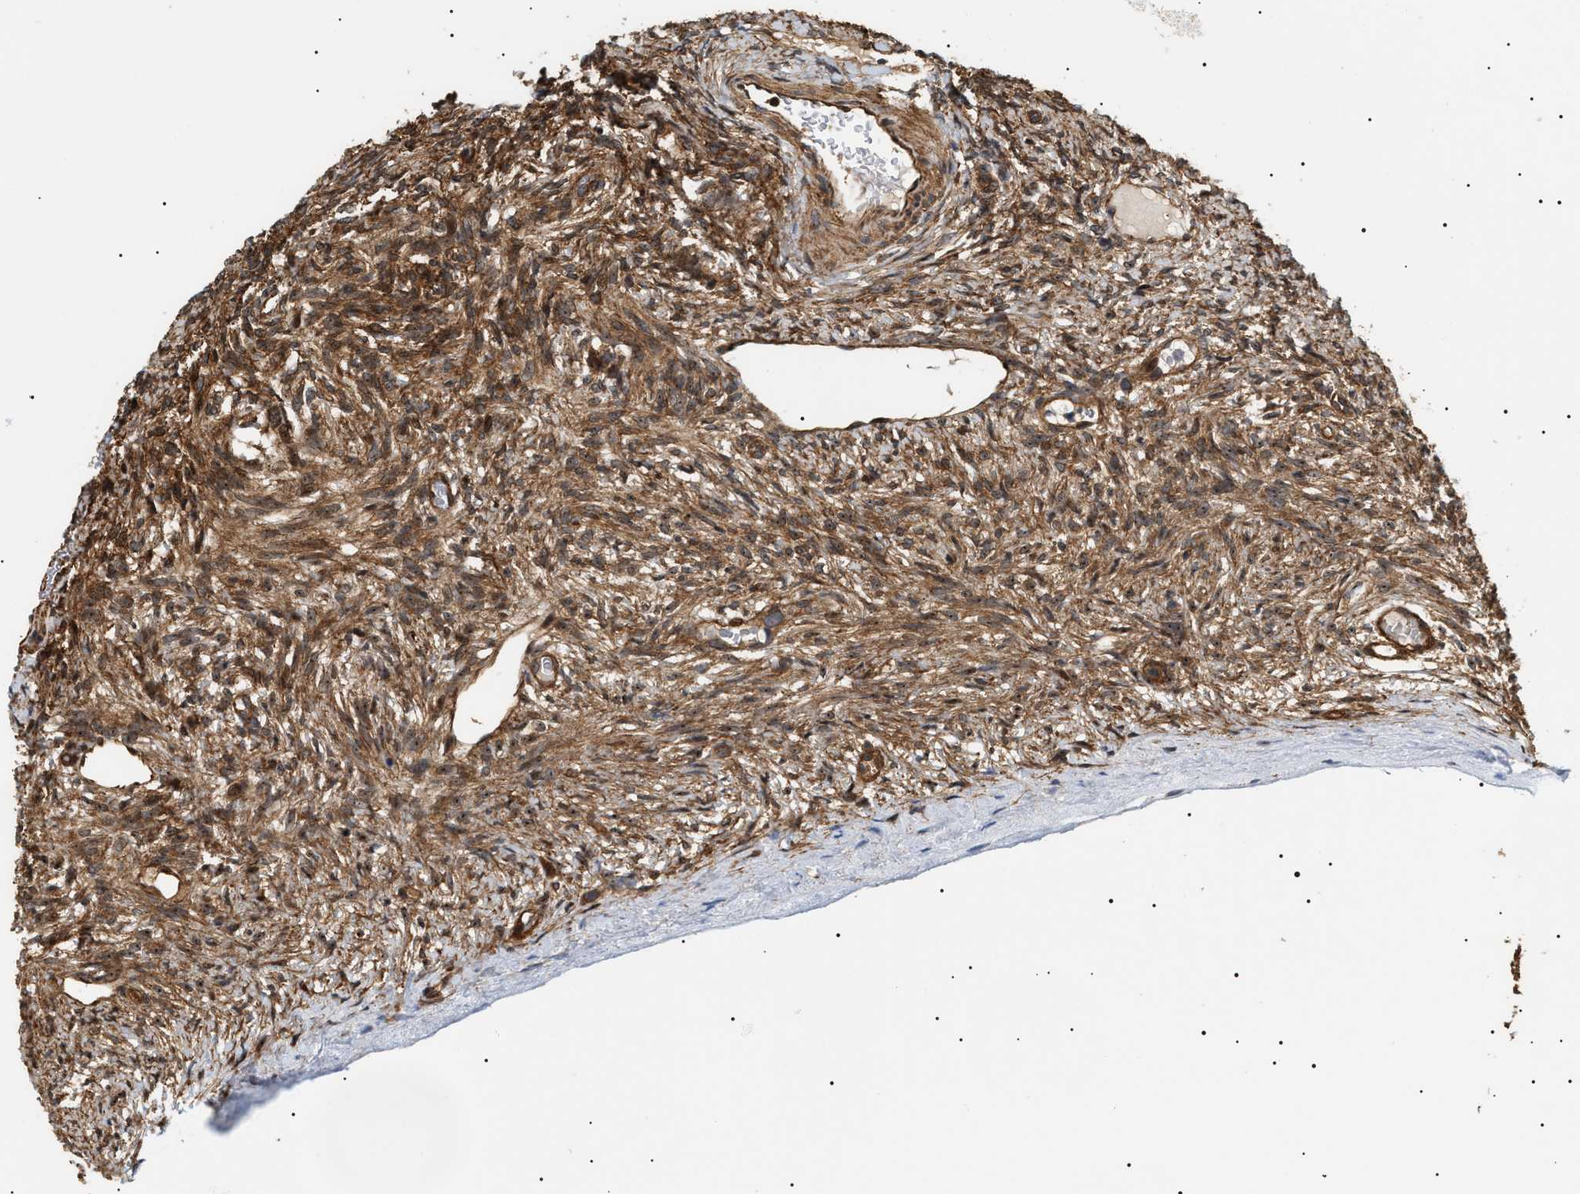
{"staining": {"intensity": "moderate", "quantity": ">75%", "location": "cytoplasmic/membranous"}, "tissue": "ovary", "cell_type": "Follicle cells", "image_type": "normal", "snomed": [{"axis": "morphology", "description": "Normal tissue, NOS"}, {"axis": "topography", "description": "Ovary"}], "caption": "A medium amount of moderate cytoplasmic/membranous positivity is present in about >75% of follicle cells in unremarkable ovary.", "gene": "SH3GLB2", "patient": {"sex": "female", "age": 33}}